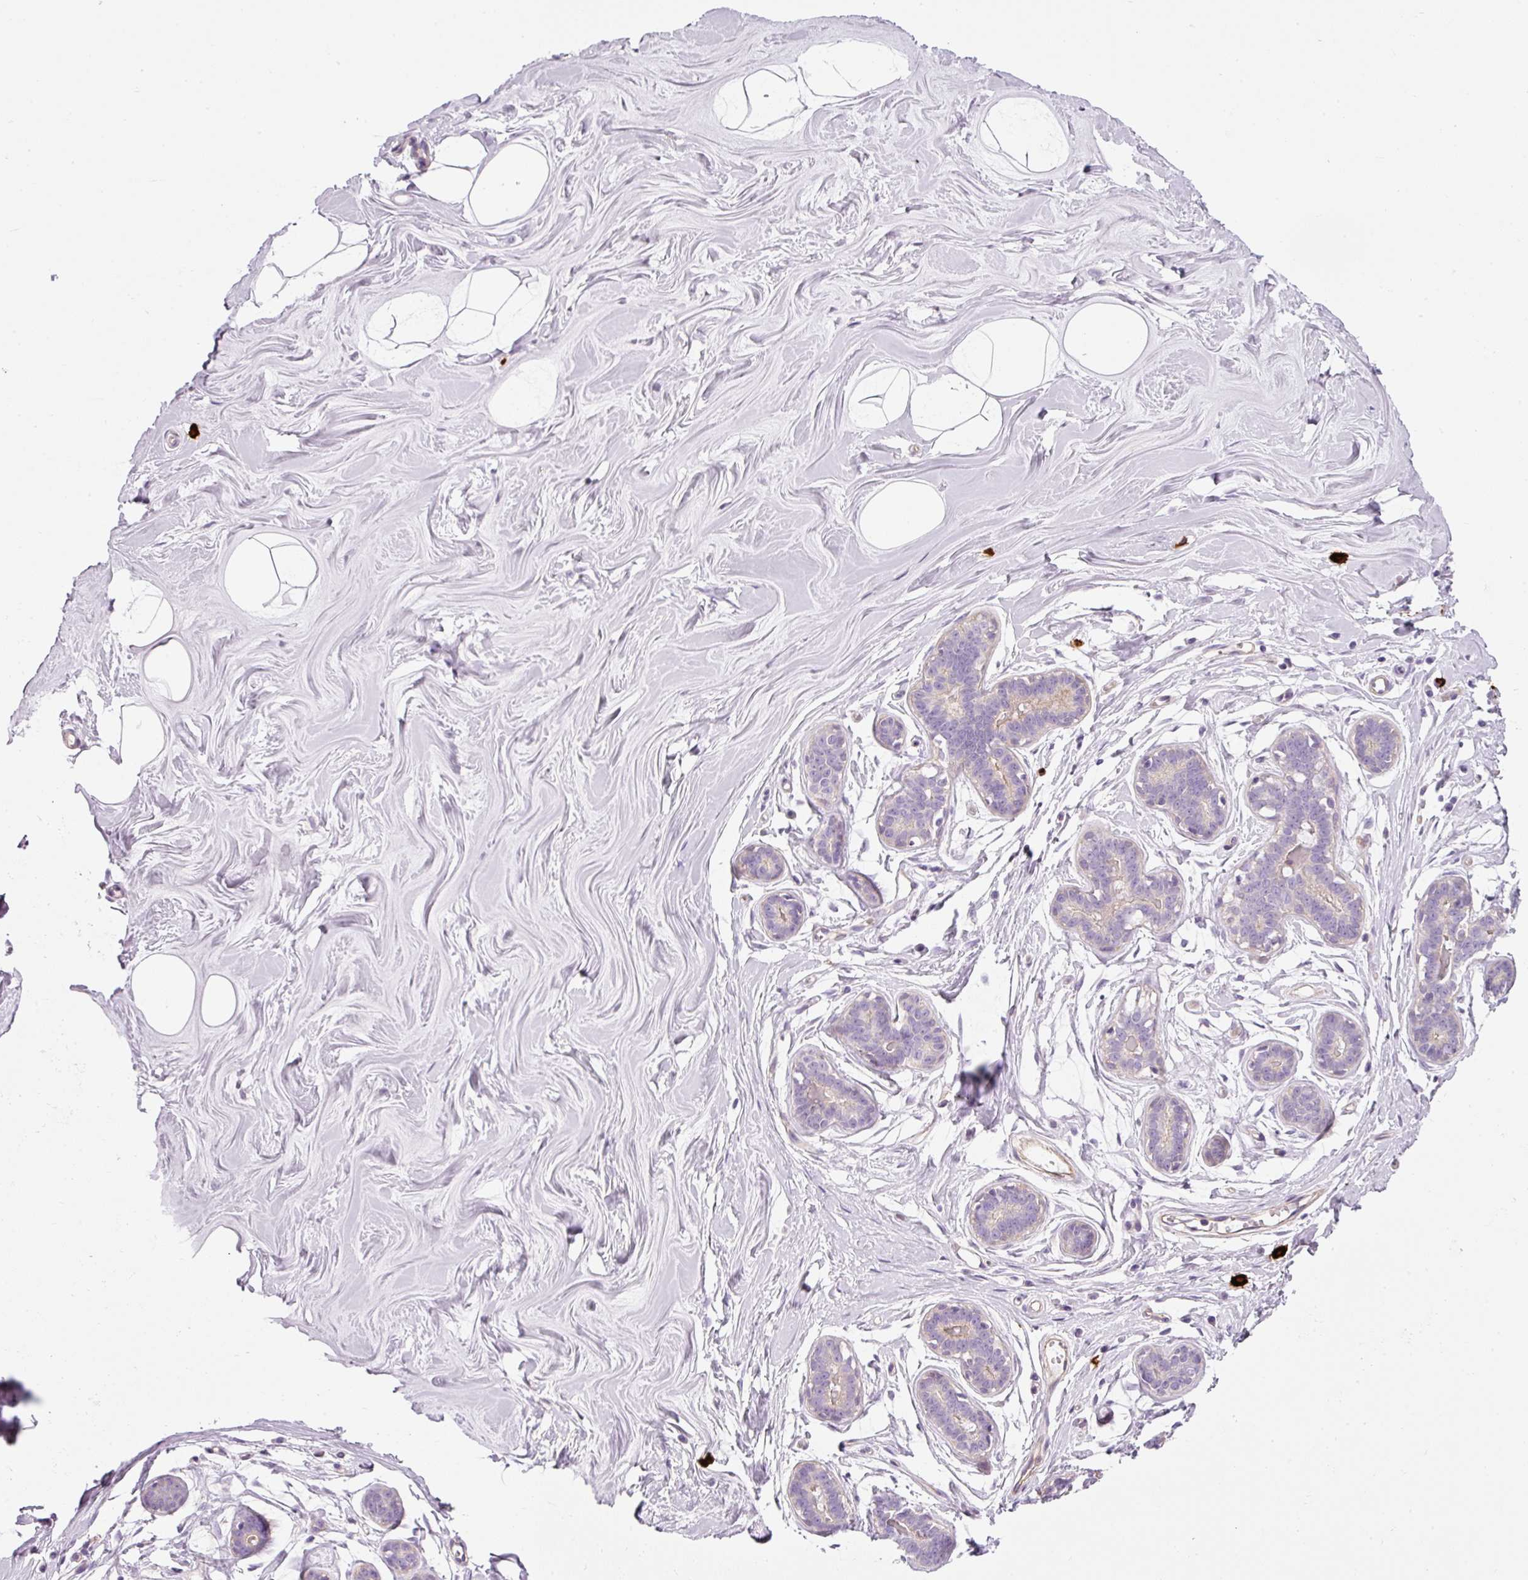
{"staining": {"intensity": "negative", "quantity": "none", "location": "none"}, "tissue": "breast", "cell_type": "Adipocytes", "image_type": "normal", "snomed": [{"axis": "morphology", "description": "Normal tissue, NOS"}, {"axis": "topography", "description": "Breast"}], "caption": "Photomicrograph shows no protein staining in adipocytes of benign breast.", "gene": "MAP3K3", "patient": {"sex": "female", "age": 25}}